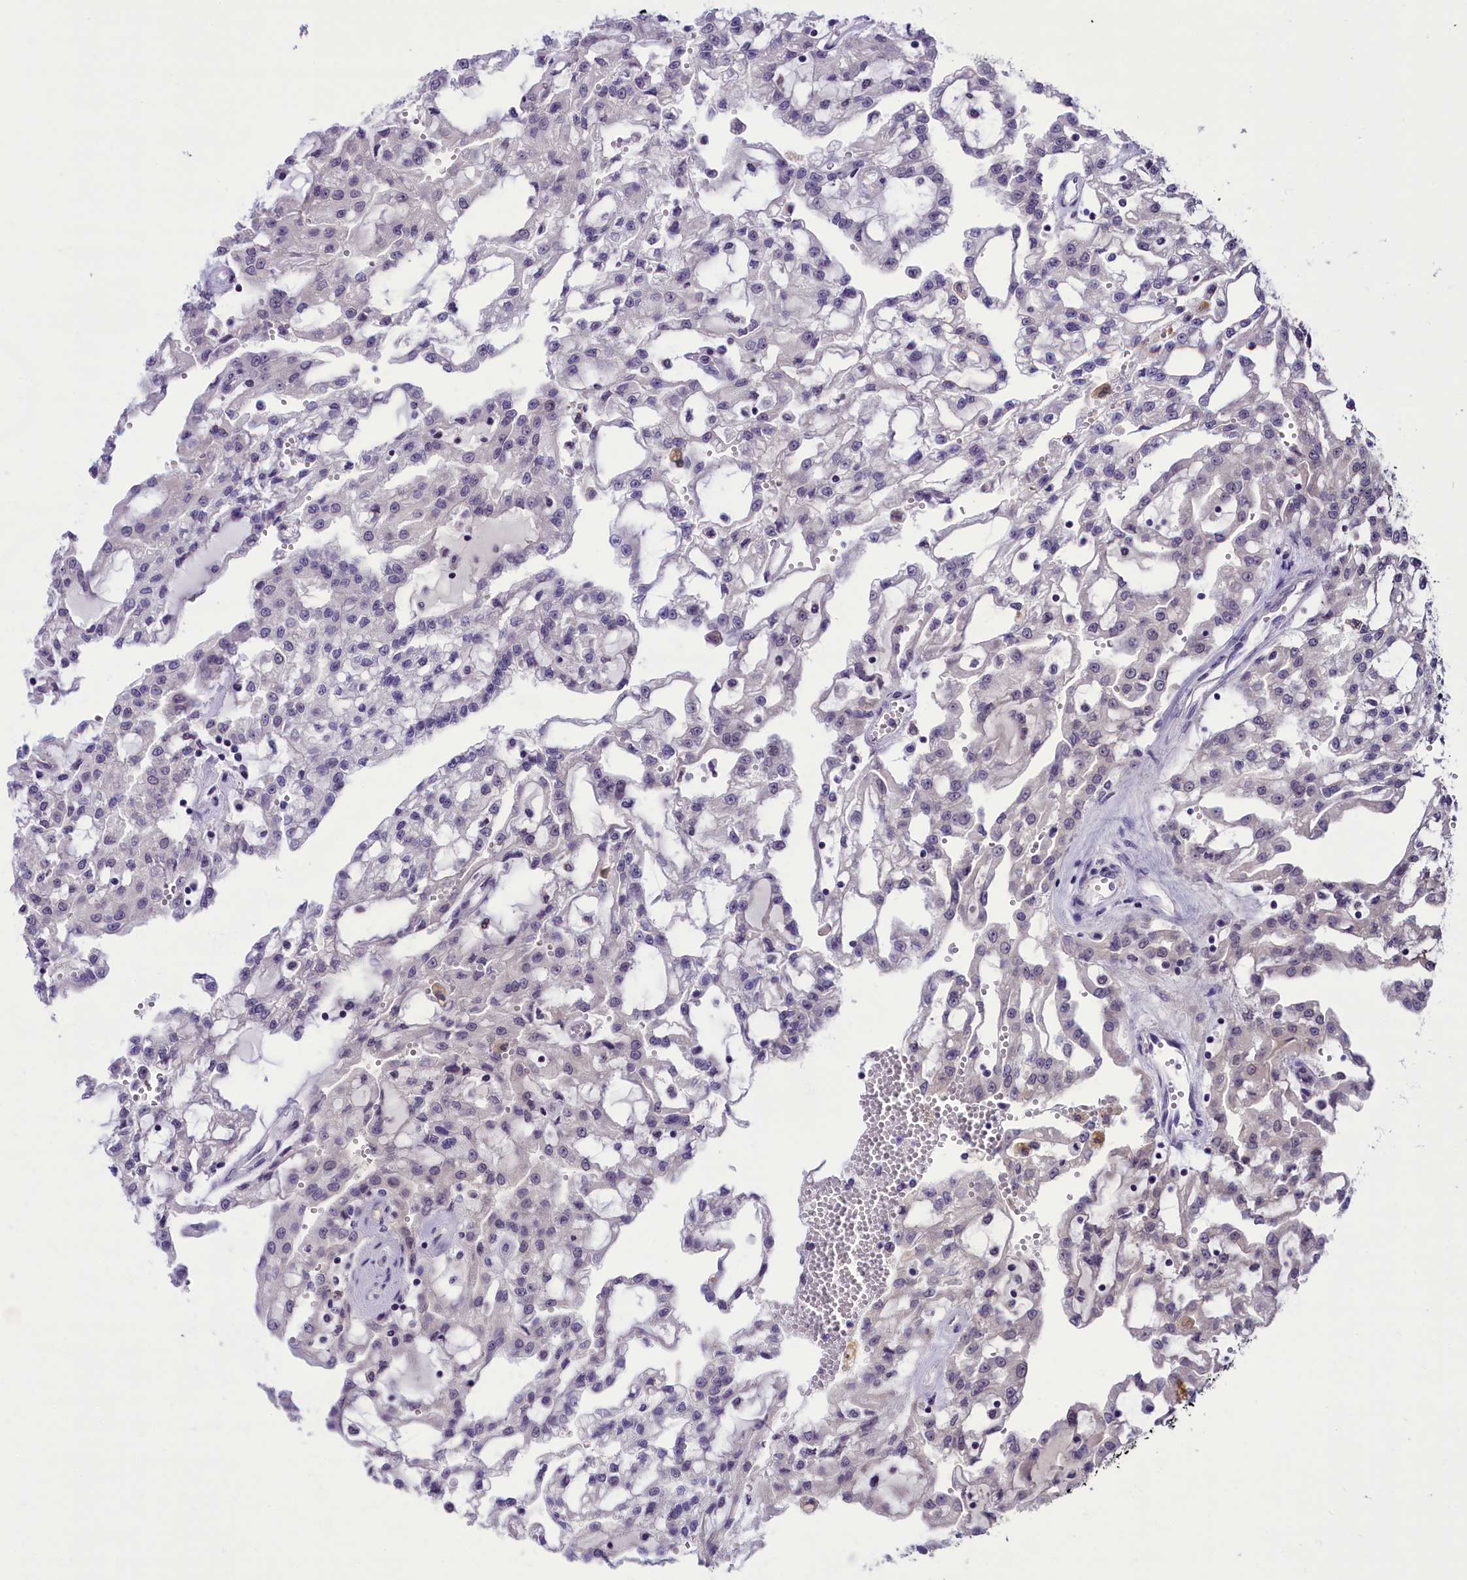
{"staining": {"intensity": "negative", "quantity": "none", "location": "none"}, "tissue": "renal cancer", "cell_type": "Tumor cells", "image_type": "cancer", "snomed": [{"axis": "morphology", "description": "Adenocarcinoma, NOS"}, {"axis": "topography", "description": "Kidney"}], "caption": "Tumor cells show no significant expression in renal cancer (adenocarcinoma).", "gene": "PRR15", "patient": {"sex": "male", "age": 63}}